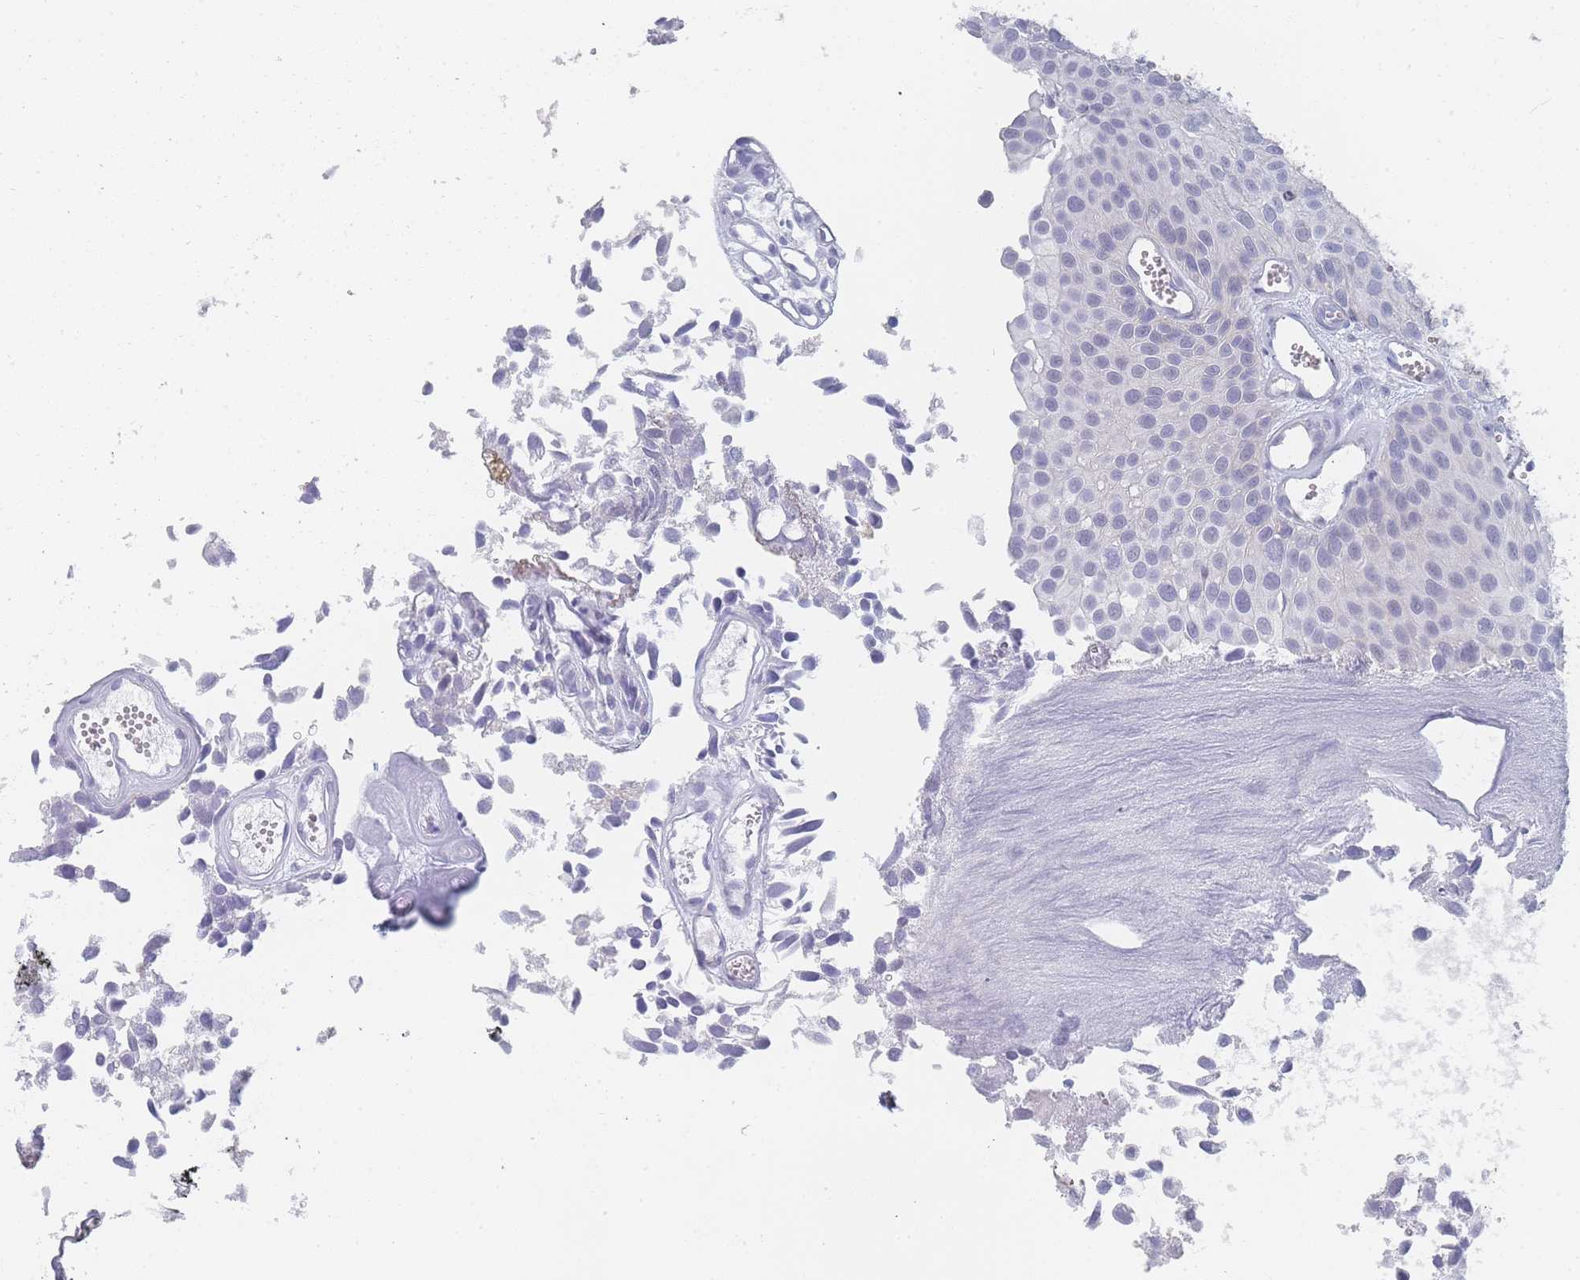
{"staining": {"intensity": "negative", "quantity": "none", "location": "none"}, "tissue": "urothelial cancer", "cell_type": "Tumor cells", "image_type": "cancer", "snomed": [{"axis": "morphology", "description": "Urothelial carcinoma, Low grade"}, {"axis": "topography", "description": "Urinary bladder"}], "caption": "An image of urothelial carcinoma (low-grade) stained for a protein reveals no brown staining in tumor cells. The staining is performed using DAB brown chromogen with nuclei counter-stained in using hematoxylin.", "gene": "IMPG1", "patient": {"sex": "male", "age": 88}}